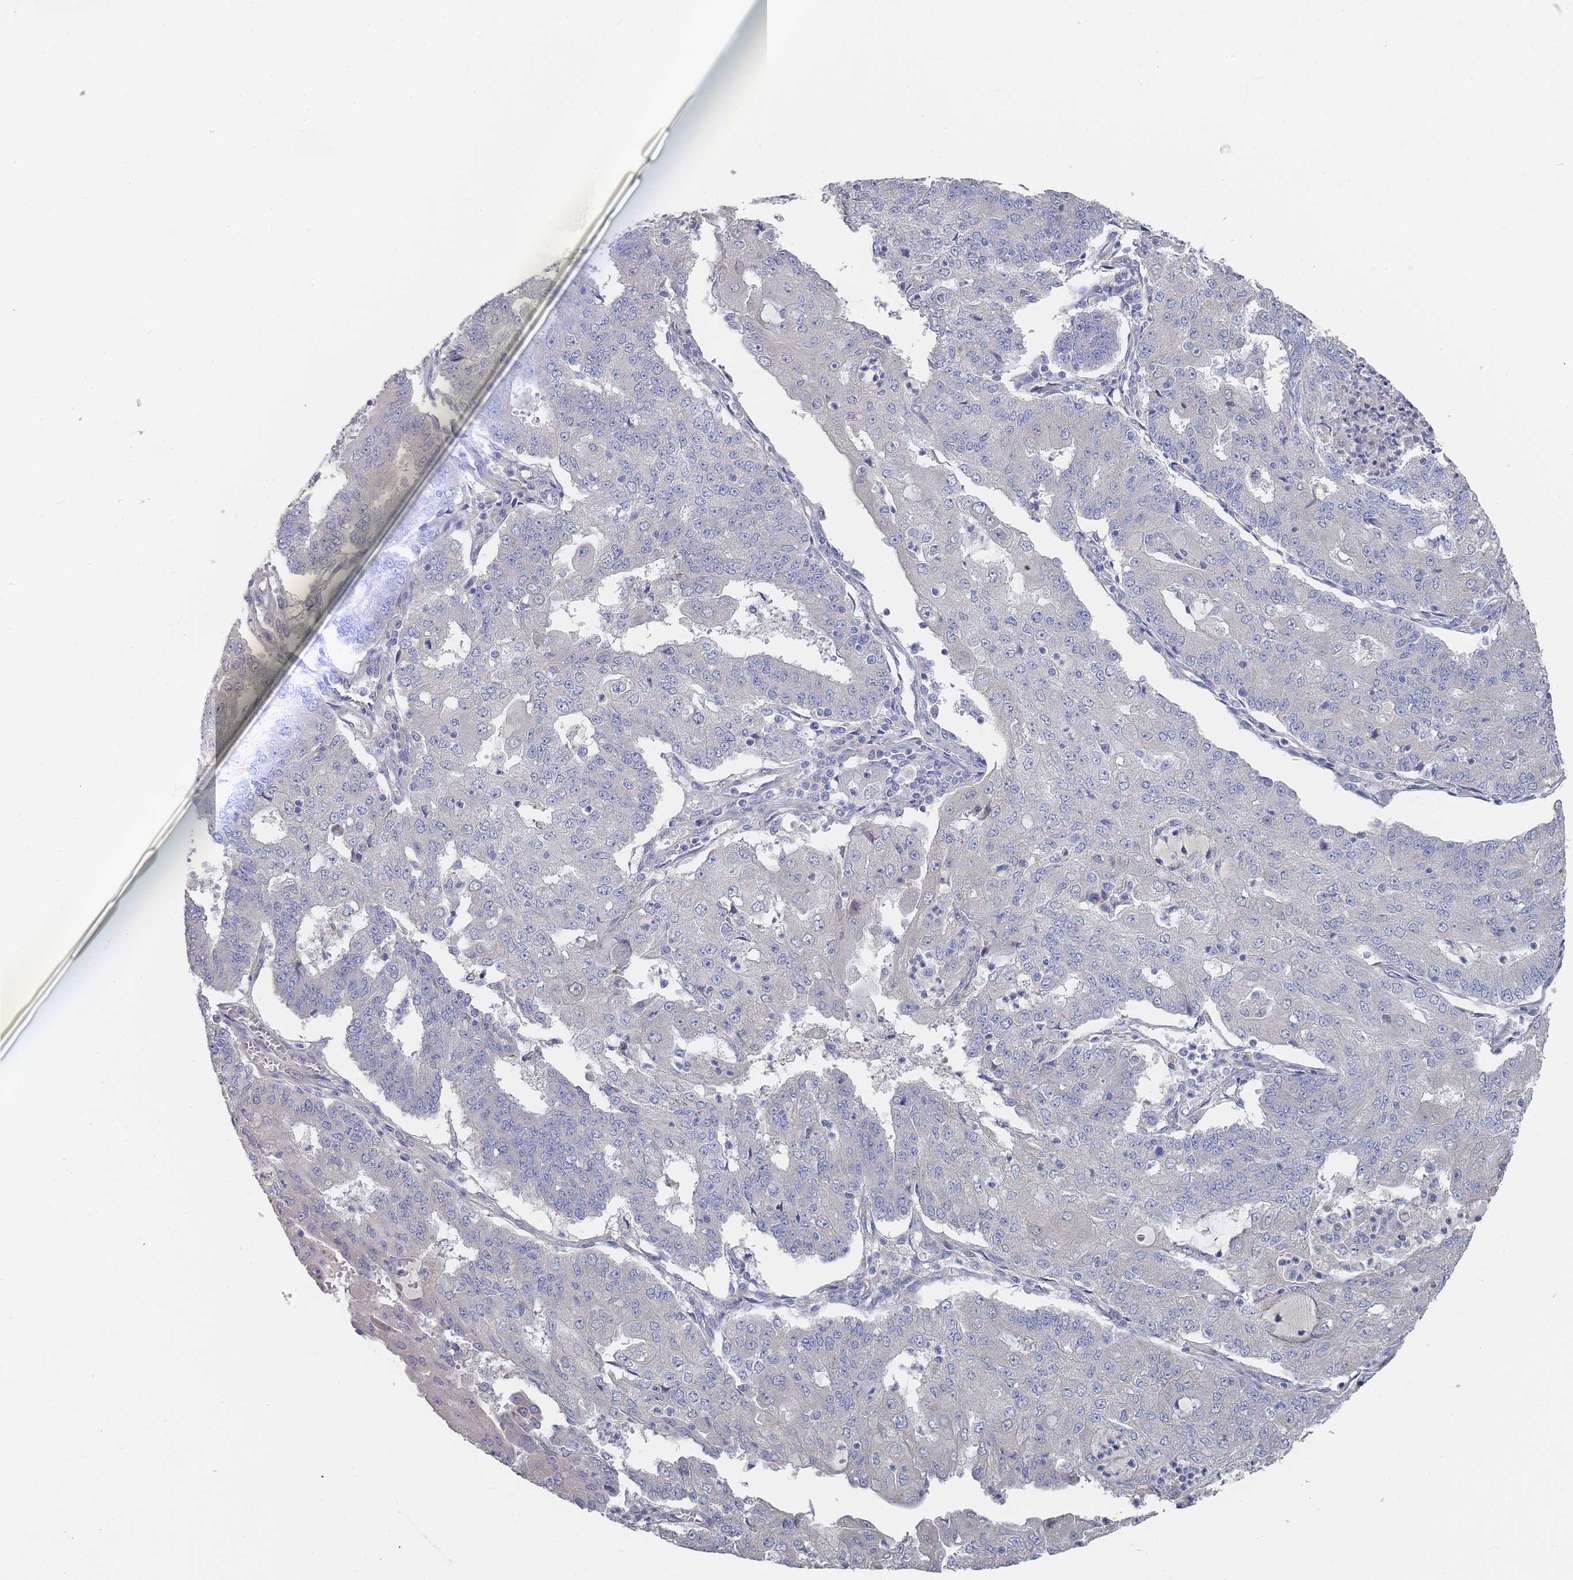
{"staining": {"intensity": "negative", "quantity": "none", "location": "none"}, "tissue": "endometrial cancer", "cell_type": "Tumor cells", "image_type": "cancer", "snomed": [{"axis": "morphology", "description": "Adenocarcinoma, NOS"}, {"axis": "topography", "description": "Endometrium"}], "caption": "Immunohistochemical staining of human endometrial cancer shows no significant staining in tumor cells.", "gene": "ACAD11", "patient": {"sex": "female", "age": 56}}